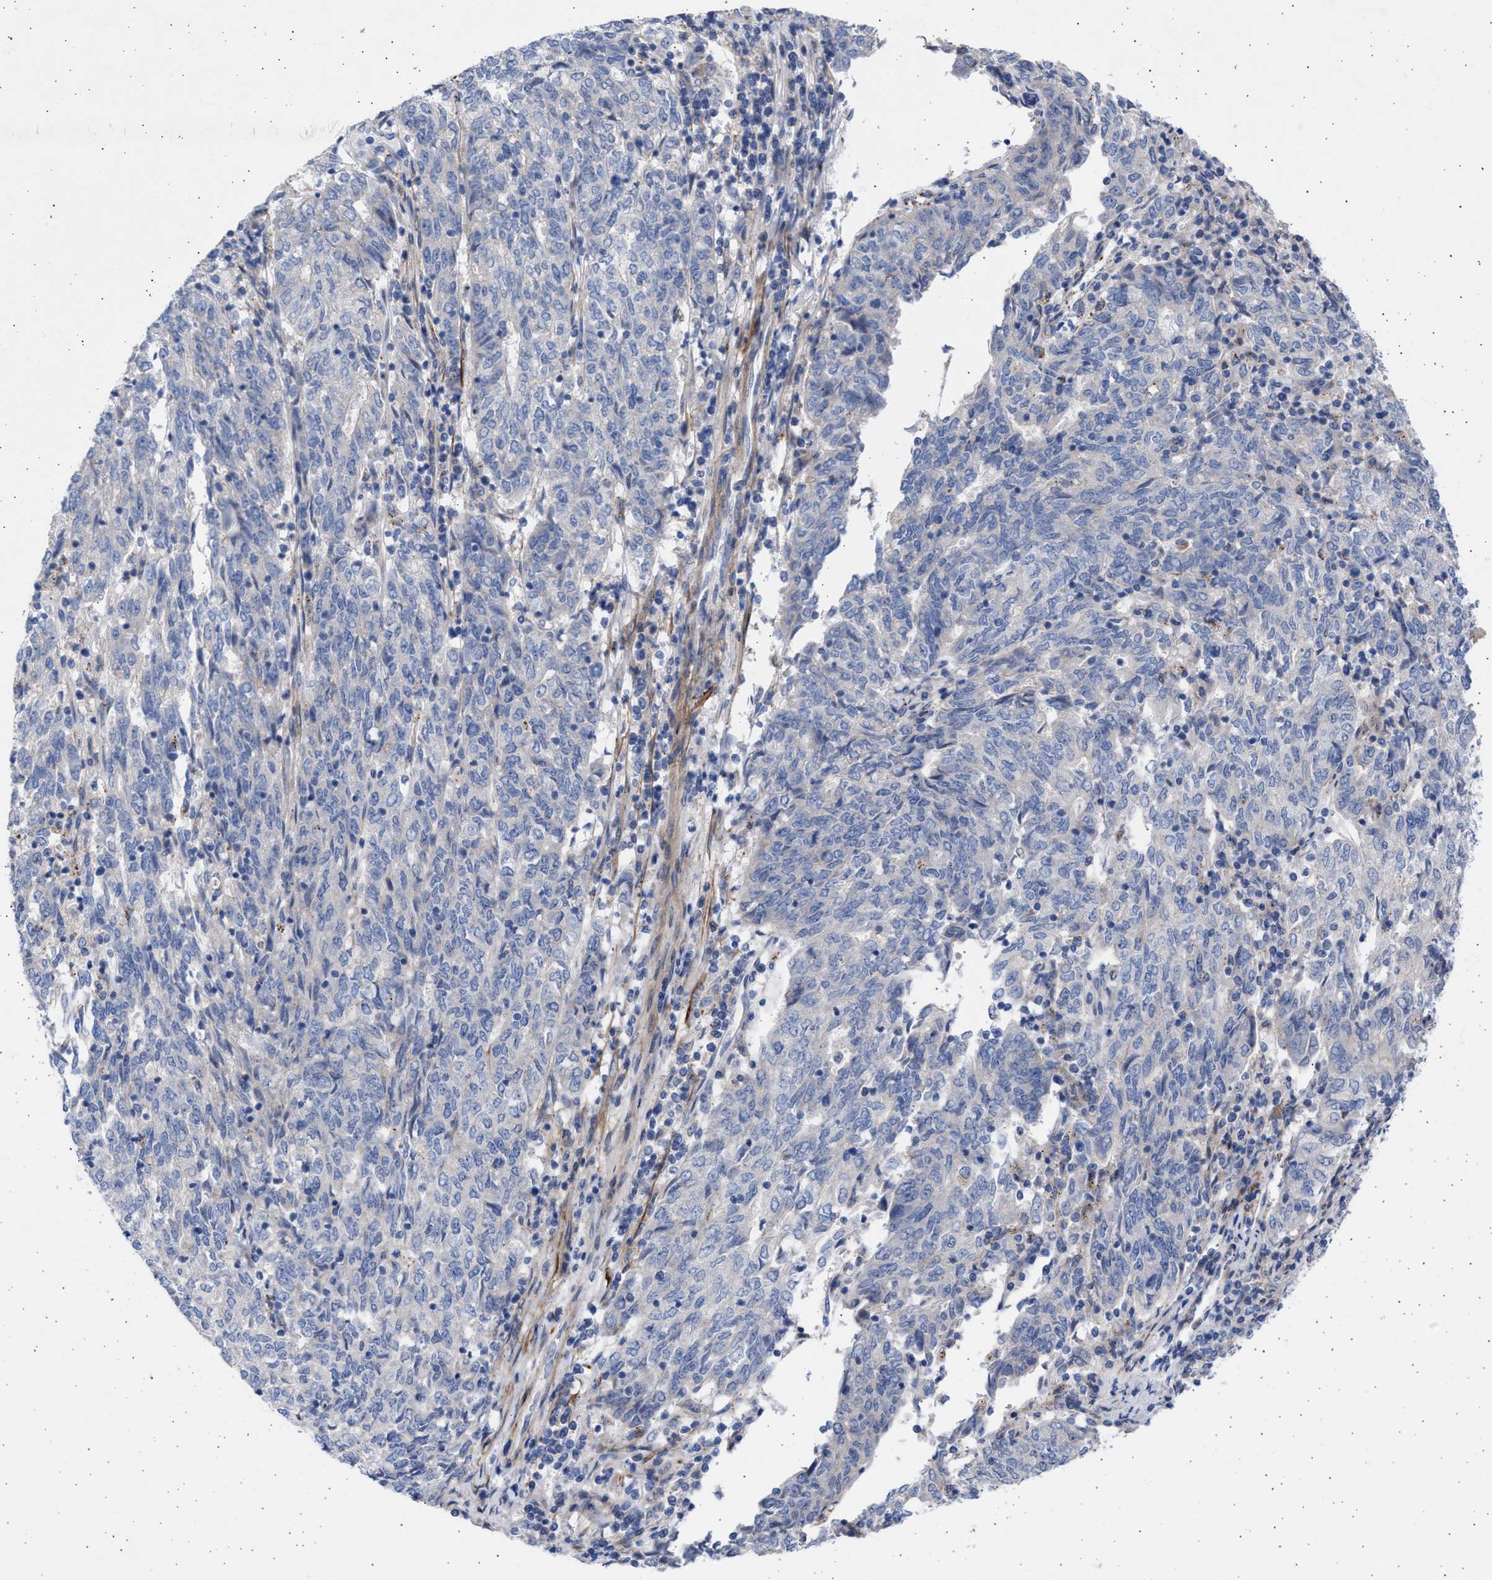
{"staining": {"intensity": "negative", "quantity": "none", "location": "none"}, "tissue": "endometrial cancer", "cell_type": "Tumor cells", "image_type": "cancer", "snomed": [{"axis": "morphology", "description": "Adenocarcinoma, NOS"}, {"axis": "topography", "description": "Endometrium"}], "caption": "Immunohistochemistry (IHC) of human endometrial adenocarcinoma shows no staining in tumor cells.", "gene": "NBR1", "patient": {"sex": "female", "age": 80}}